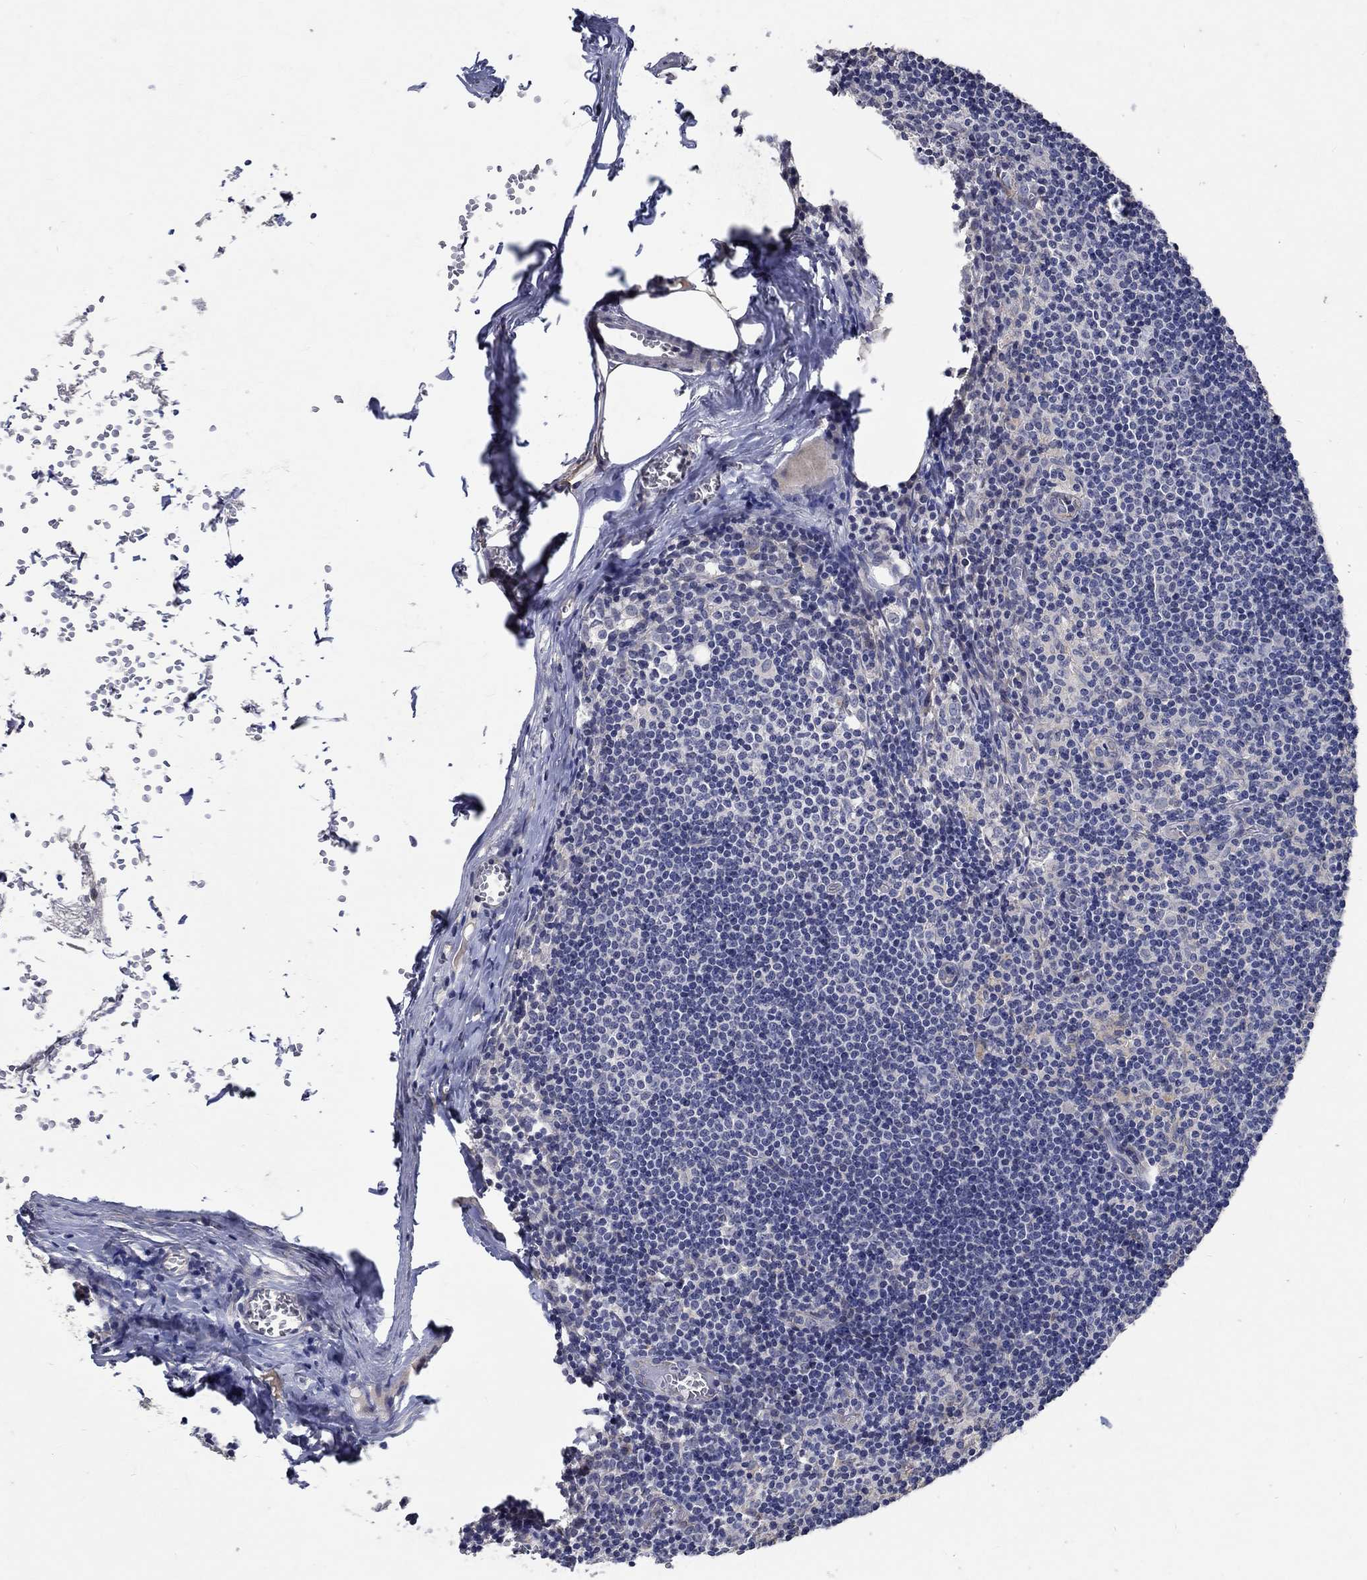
{"staining": {"intensity": "negative", "quantity": "none", "location": "none"}, "tissue": "lymph node", "cell_type": "Non-germinal center cells", "image_type": "normal", "snomed": [{"axis": "morphology", "description": "Normal tissue, NOS"}, {"axis": "topography", "description": "Lymph node"}], "caption": "Immunohistochemistry (IHC) of benign human lymph node displays no expression in non-germinal center cells.", "gene": "TMEM169", "patient": {"sex": "male", "age": 59}}